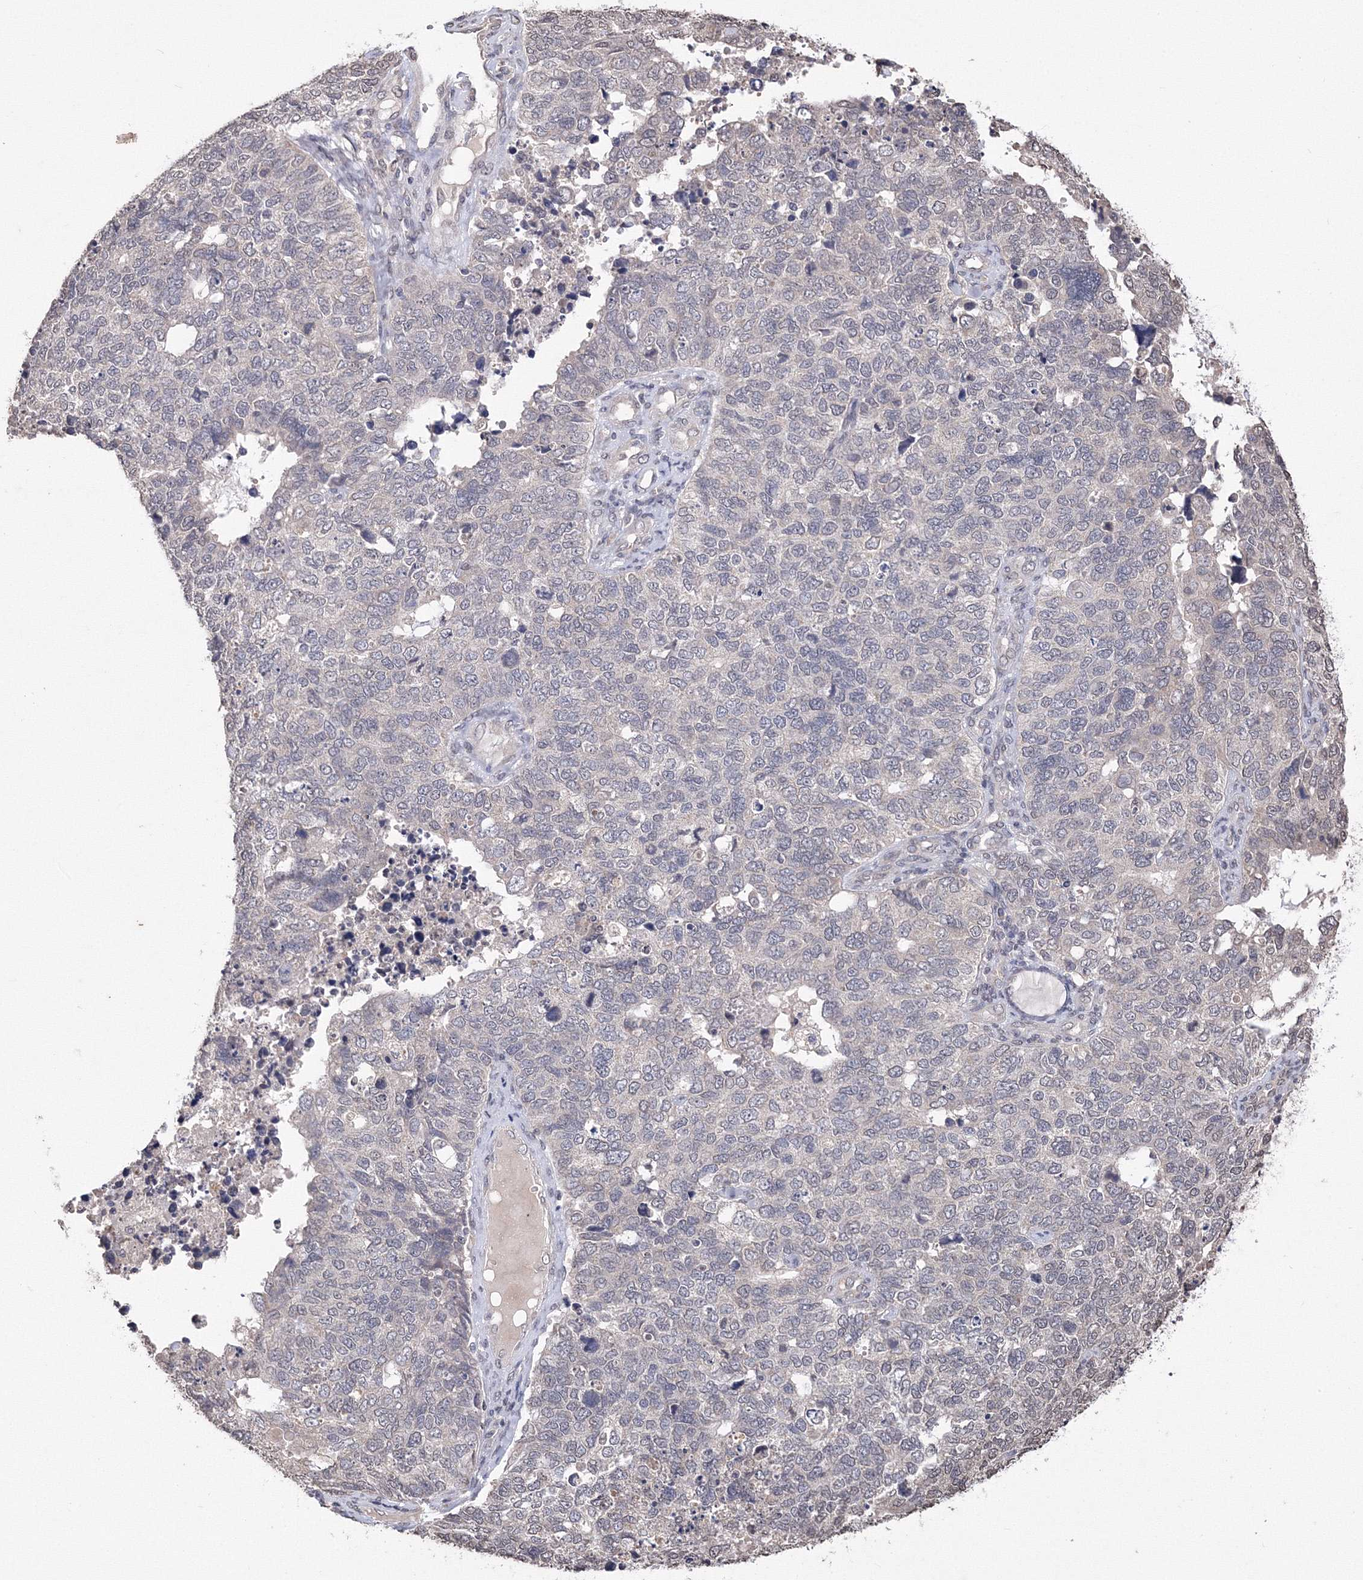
{"staining": {"intensity": "negative", "quantity": "none", "location": "none"}, "tissue": "cervical cancer", "cell_type": "Tumor cells", "image_type": "cancer", "snomed": [{"axis": "morphology", "description": "Squamous cell carcinoma, NOS"}, {"axis": "topography", "description": "Cervix"}], "caption": "Immunohistochemistry micrograph of neoplastic tissue: human squamous cell carcinoma (cervical) stained with DAB shows no significant protein staining in tumor cells.", "gene": "GPN1", "patient": {"sex": "female", "age": 63}}